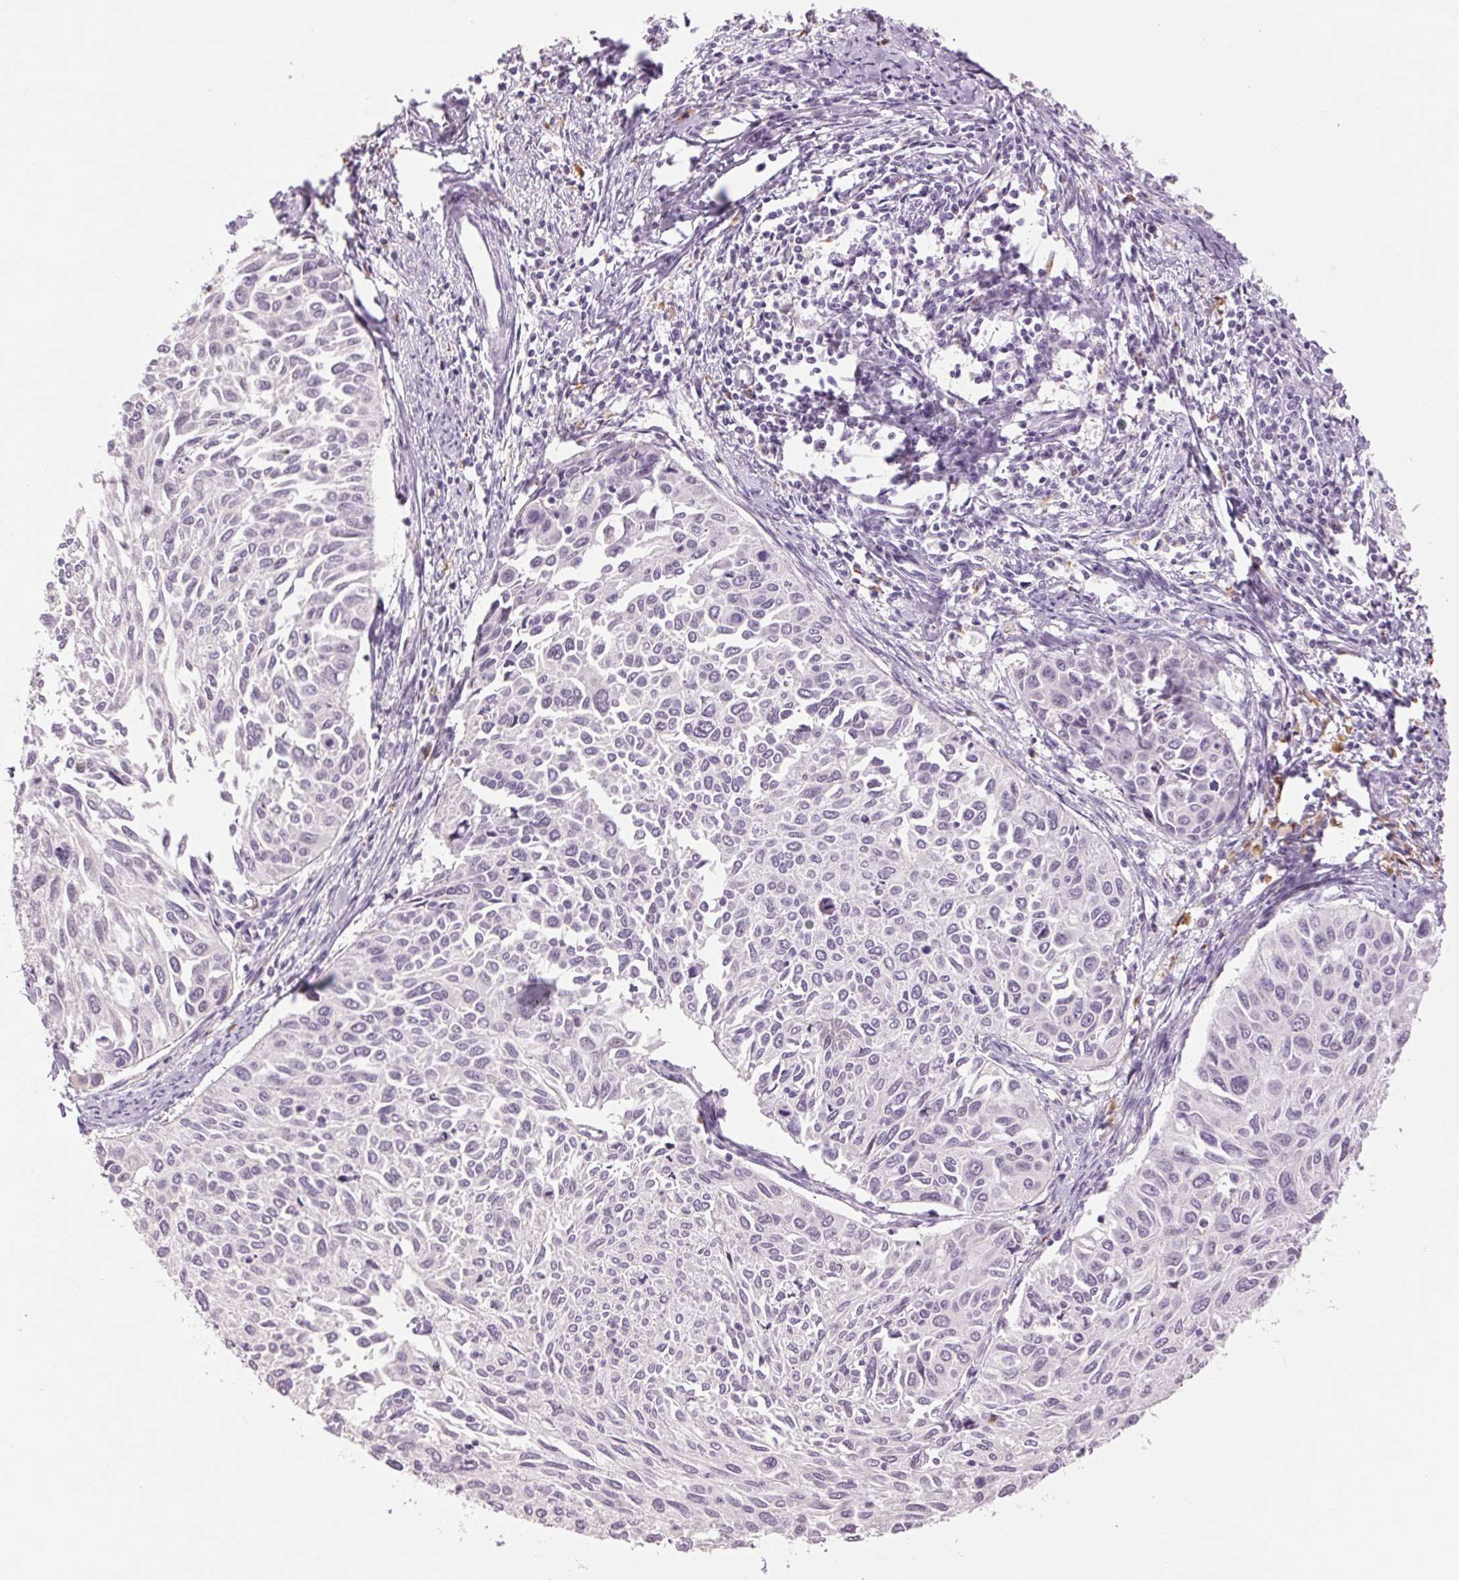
{"staining": {"intensity": "negative", "quantity": "none", "location": "none"}, "tissue": "cervical cancer", "cell_type": "Tumor cells", "image_type": "cancer", "snomed": [{"axis": "morphology", "description": "Squamous cell carcinoma, NOS"}, {"axis": "topography", "description": "Cervix"}], "caption": "This is an immunohistochemistry micrograph of human cervical cancer. There is no staining in tumor cells.", "gene": "MPO", "patient": {"sex": "female", "age": 50}}